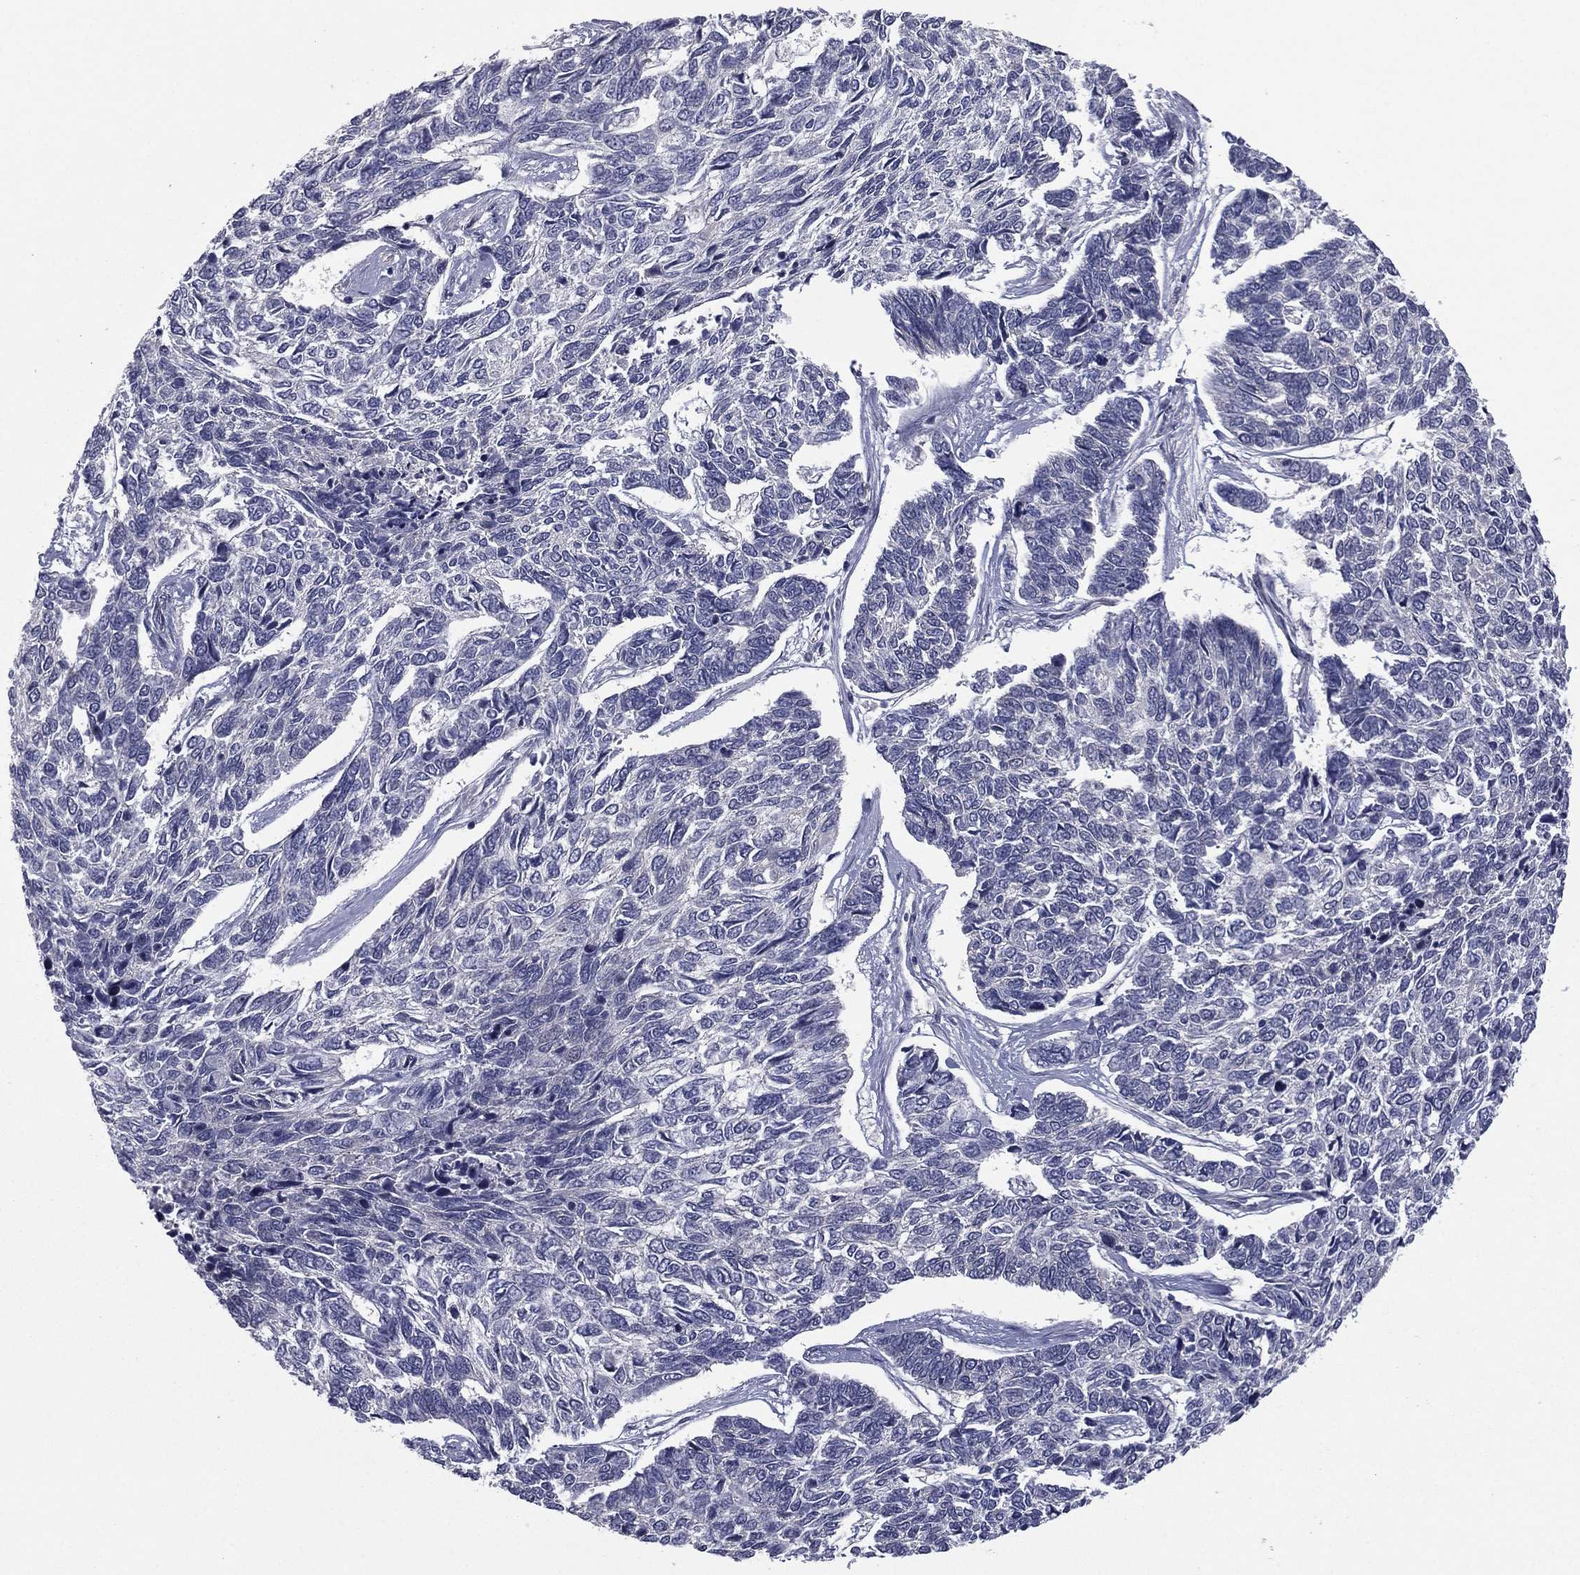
{"staining": {"intensity": "negative", "quantity": "none", "location": "none"}, "tissue": "skin cancer", "cell_type": "Tumor cells", "image_type": "cancer", "snomed": [{"axis": "morphology", "description": "Basal cell carcinoma"}, {"axis": "topography", "description": "Skin"}], "caption": "Immunohistochemistry histopathology image of neoplastic tissue: human skin basal cell carcinoma stained with DAB (3,3'-diaminobenzidine) displays no significant protein expression in tumor cells.", "gene": "ACTRT2", "patient": {"sex": "female", "age": 65}}